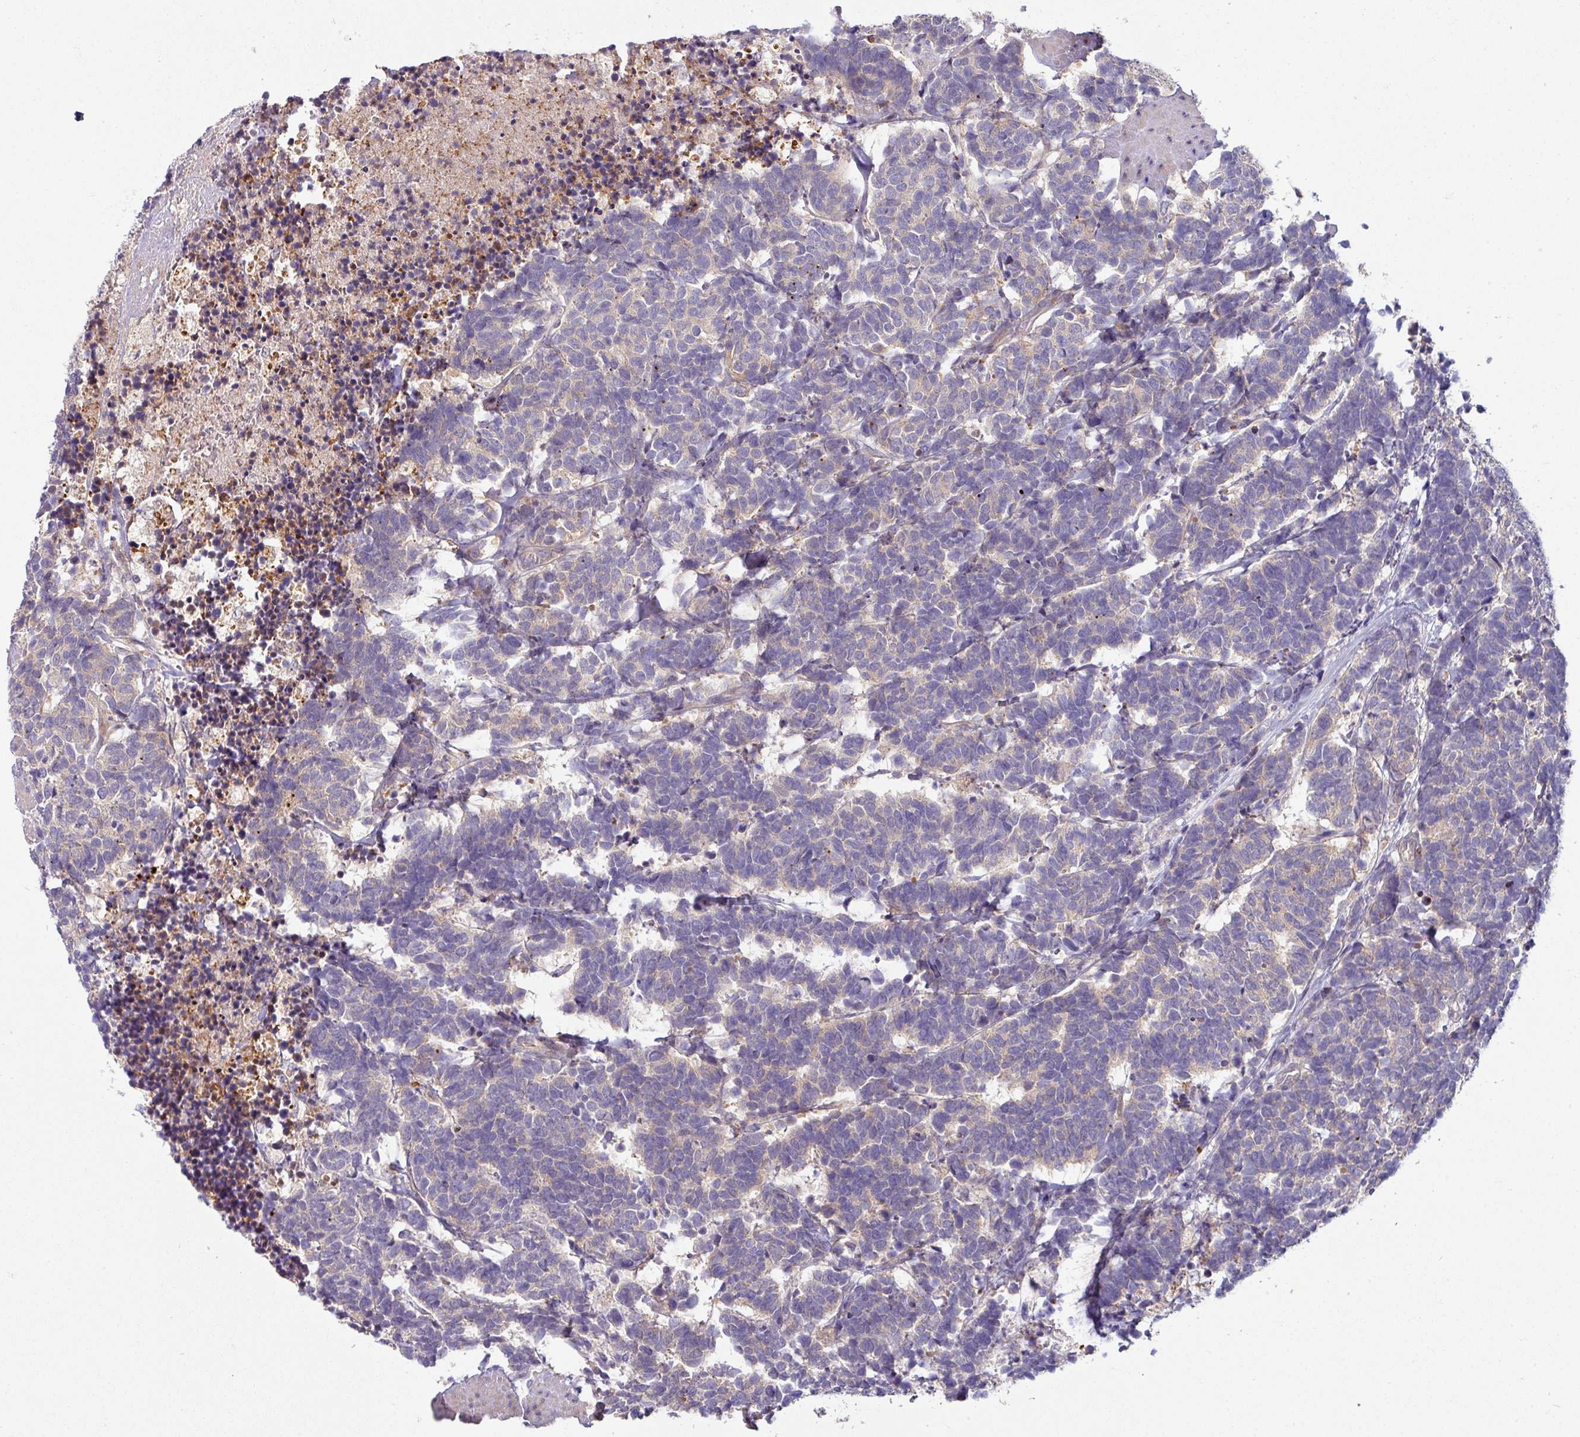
{"staining": {"intensity": "negative", "quantity": "none", "location": "none"}, "tissue": "carcinoid", "cell_type": "Tumor cells", "image_type": "cancer", "snomed": [{"axis": "morphology", "description": "Carcinoma, NOS"}, {"axis": "morphology", "description": "Carcinoid, malignant, NOS"}, {"axis": "topography", "description": "Urinary bladder"}], "caption": "Immunohistochemistry (IHC) micrograph of human carcinoid stained for a protein (brown), which displays no staining in tumor cells.", "gene": "SLAMF6", "patient": {"sex": "male", "age": 57}}